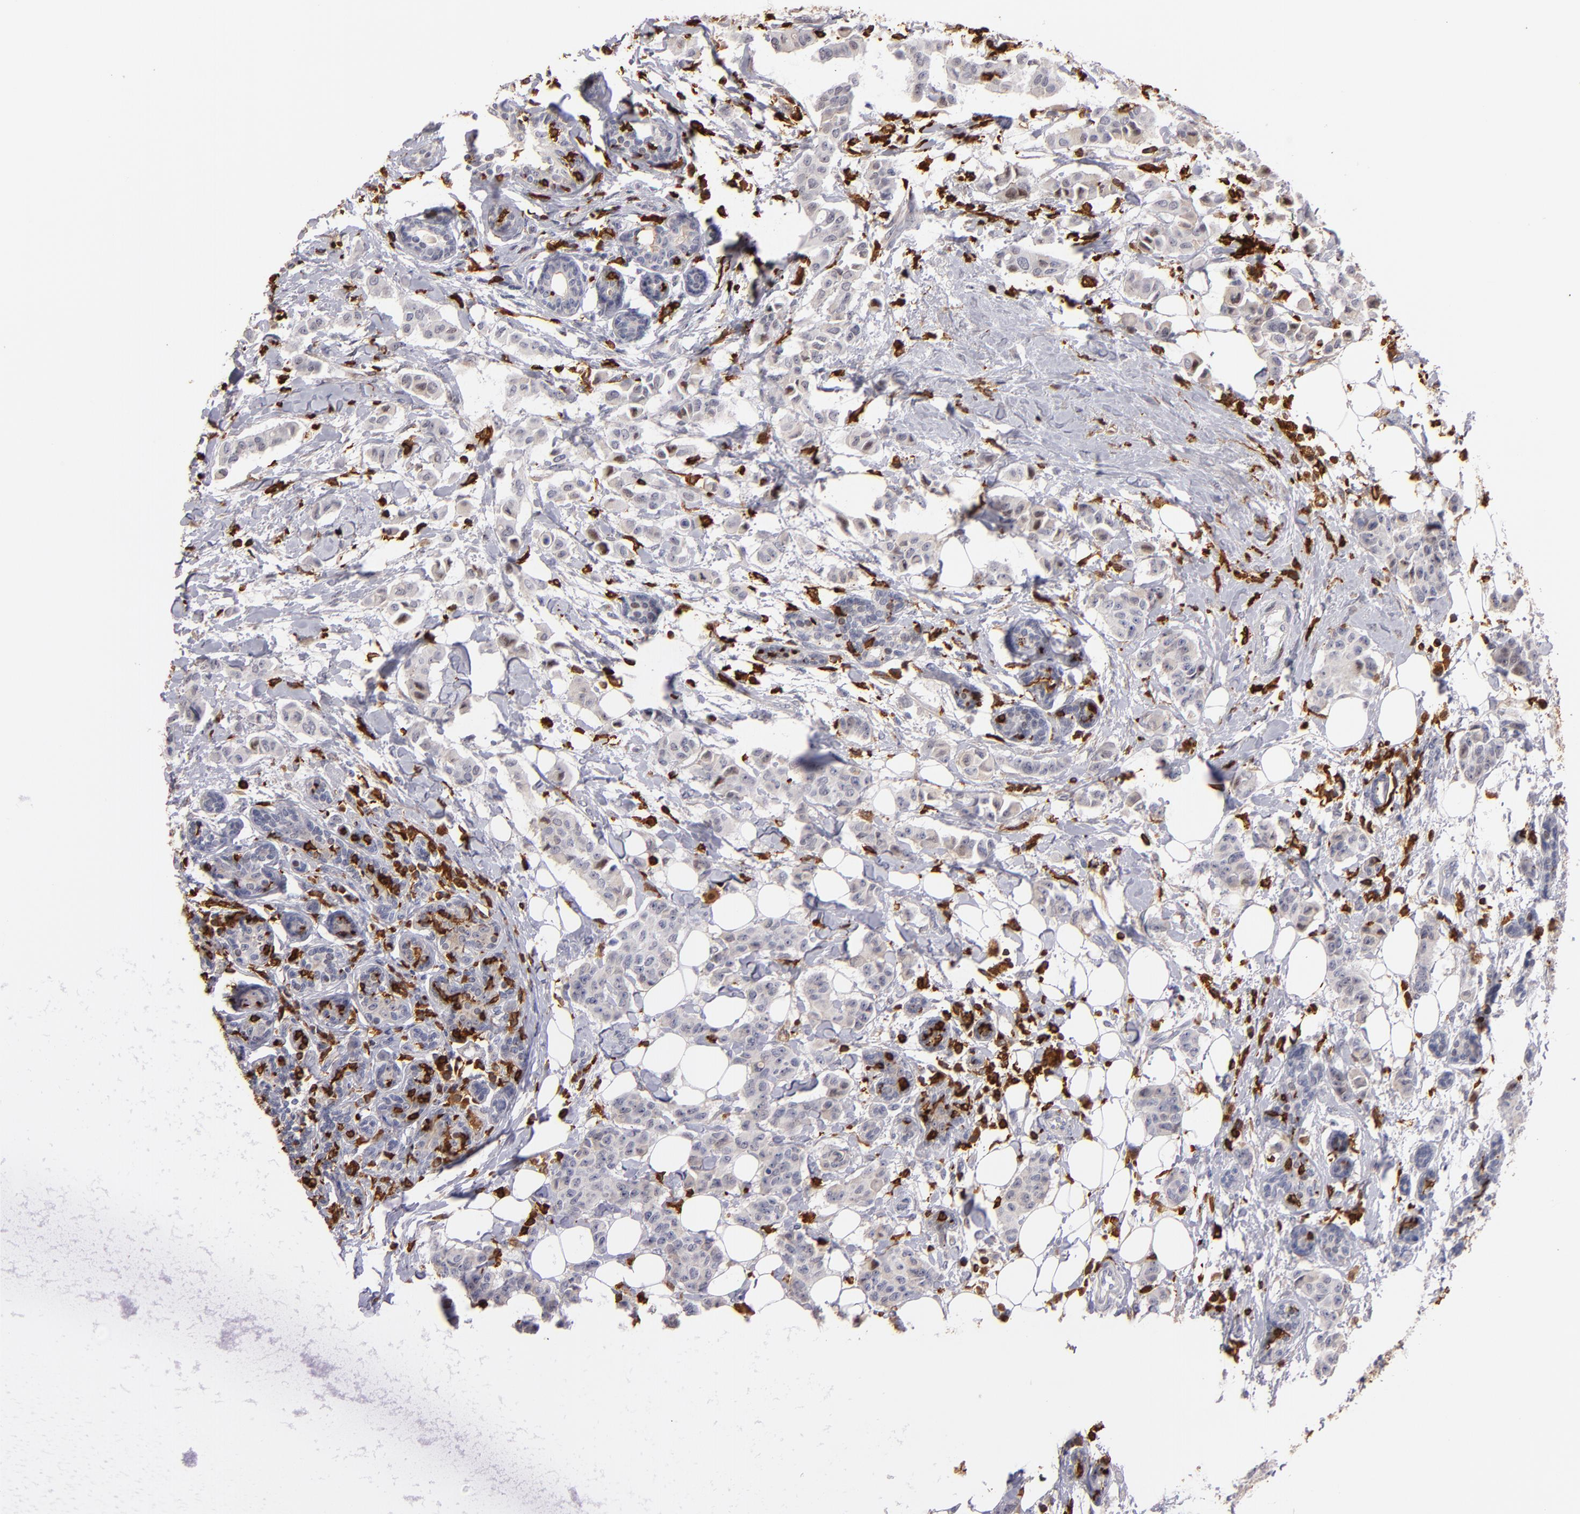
{"staining": {"intensity": "negative", "quantity": "none", "location": "none"}, "tissue": "breast cancer", "cell_type": "Tumor cells", "image_type": "cancer", "snomed": [{"axis": "morphology", "description": "Duct carcinoma"}, {"axis": "topography", "description": "Breast"}], "caption": "DAB (3,3'-diaminobenzidine) immunohistochemical staining of human breast infiltrating ductal carcinoma reveals no significant positivity in tumor cells.", "gene": "WAS", "patient": {"sex": "female", "age": 40}}